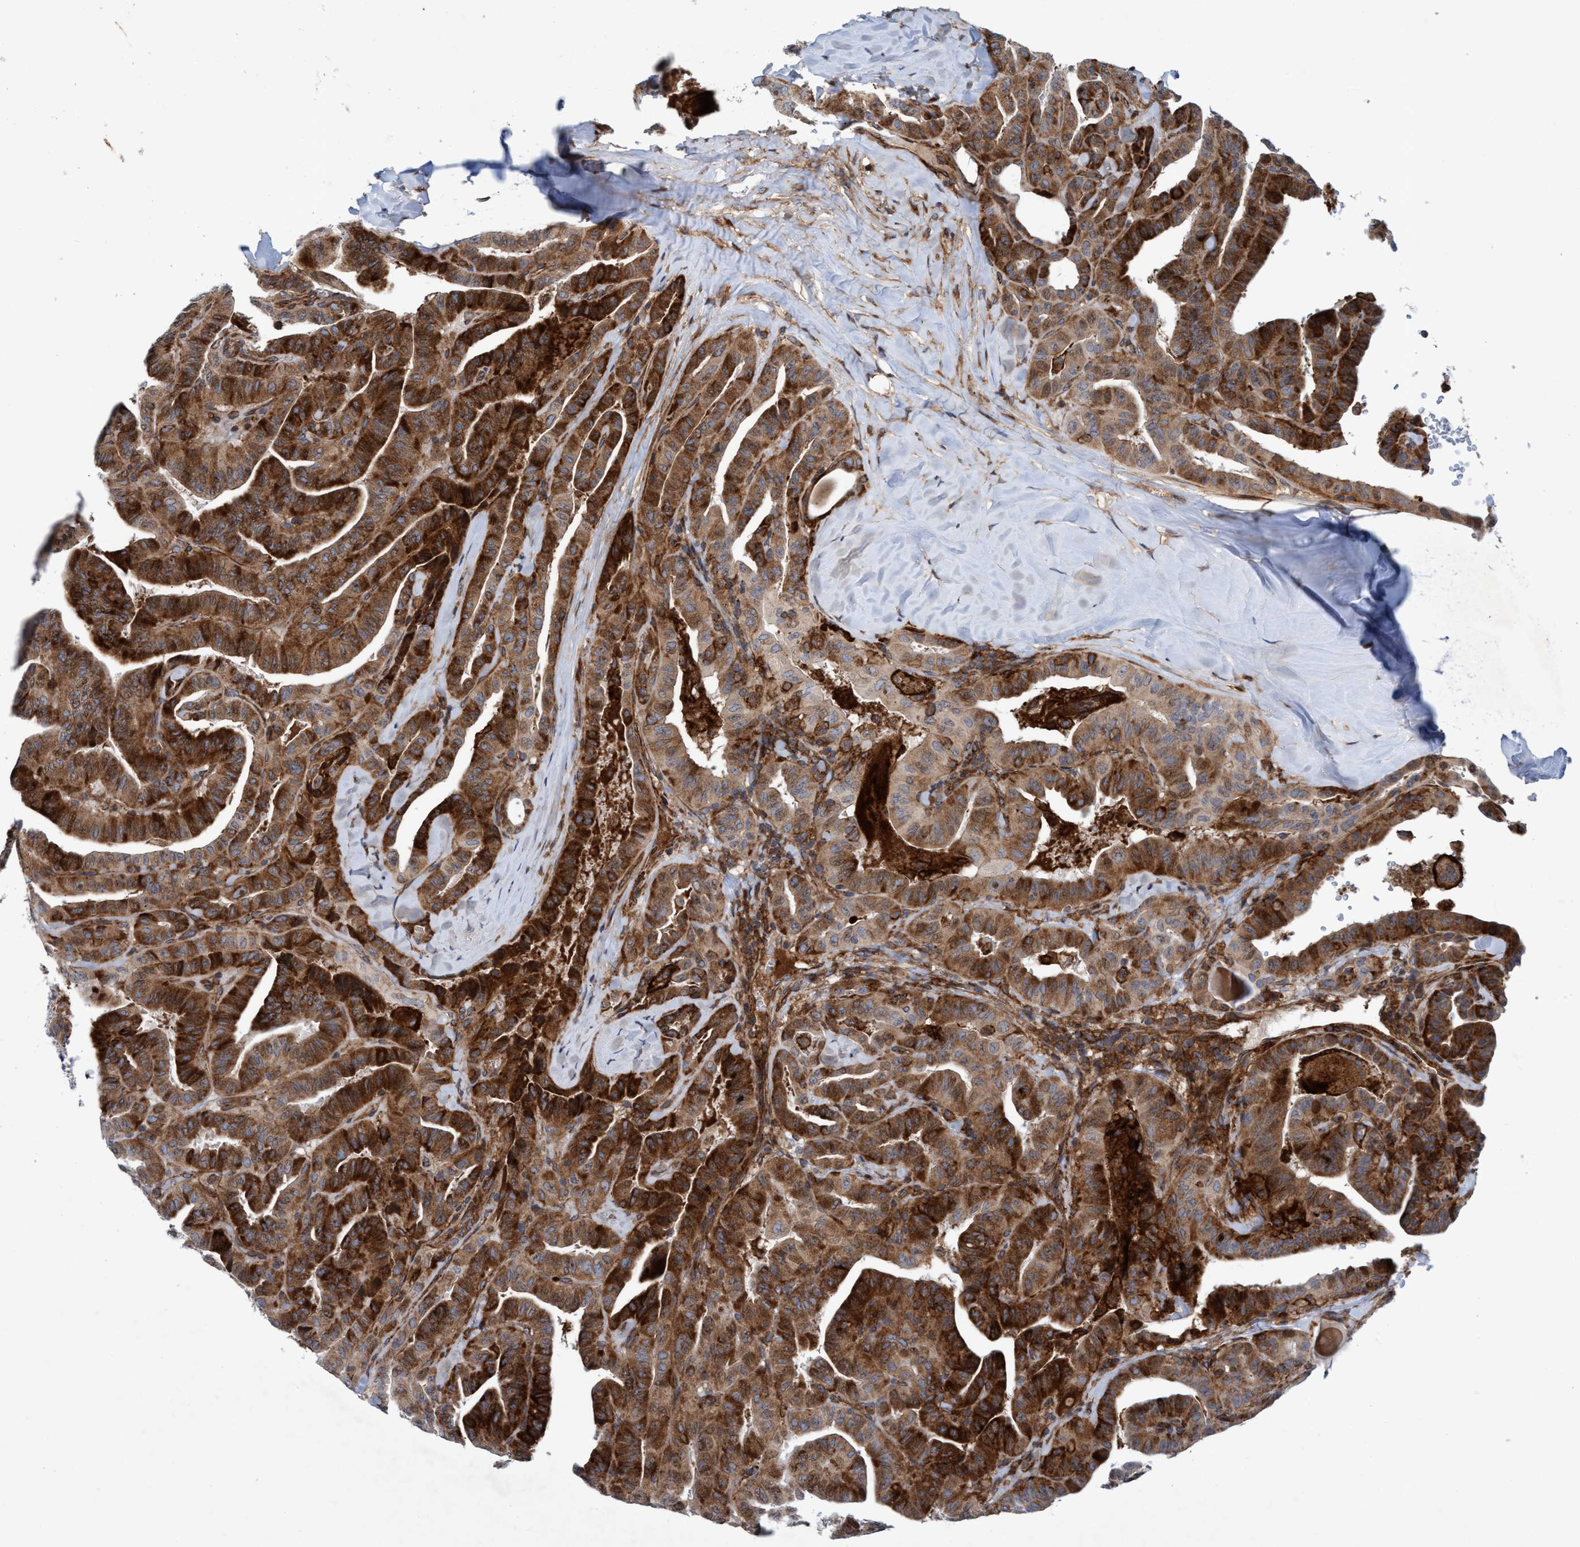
{"staining": {"intensity": "strong", "quantity": ">75%", "location": "cytoplasmic/membranous"}, "tissue": "thyroid cancer", "cell_type": "Tumor cells", "image_type": "cancer", "snomed": [{"axis": "morphology", "description": "Papillary adenocarcinoma, NOS"}, {"axis": "topography", "description": "Thyroid gland"}], "caption": "IHC image of neoplastic tissue: human thyroid papillary adenocarcinoma stained using immunohistochemistry exhibits high levels of strong protein expression localized specifically in the cytoplasmic/membranous of tumor cells, appearing as a cytoplasmic/membranous brown color.", "gene": "SLC16A3", "patient": {"sex": "male", "age": 77}}